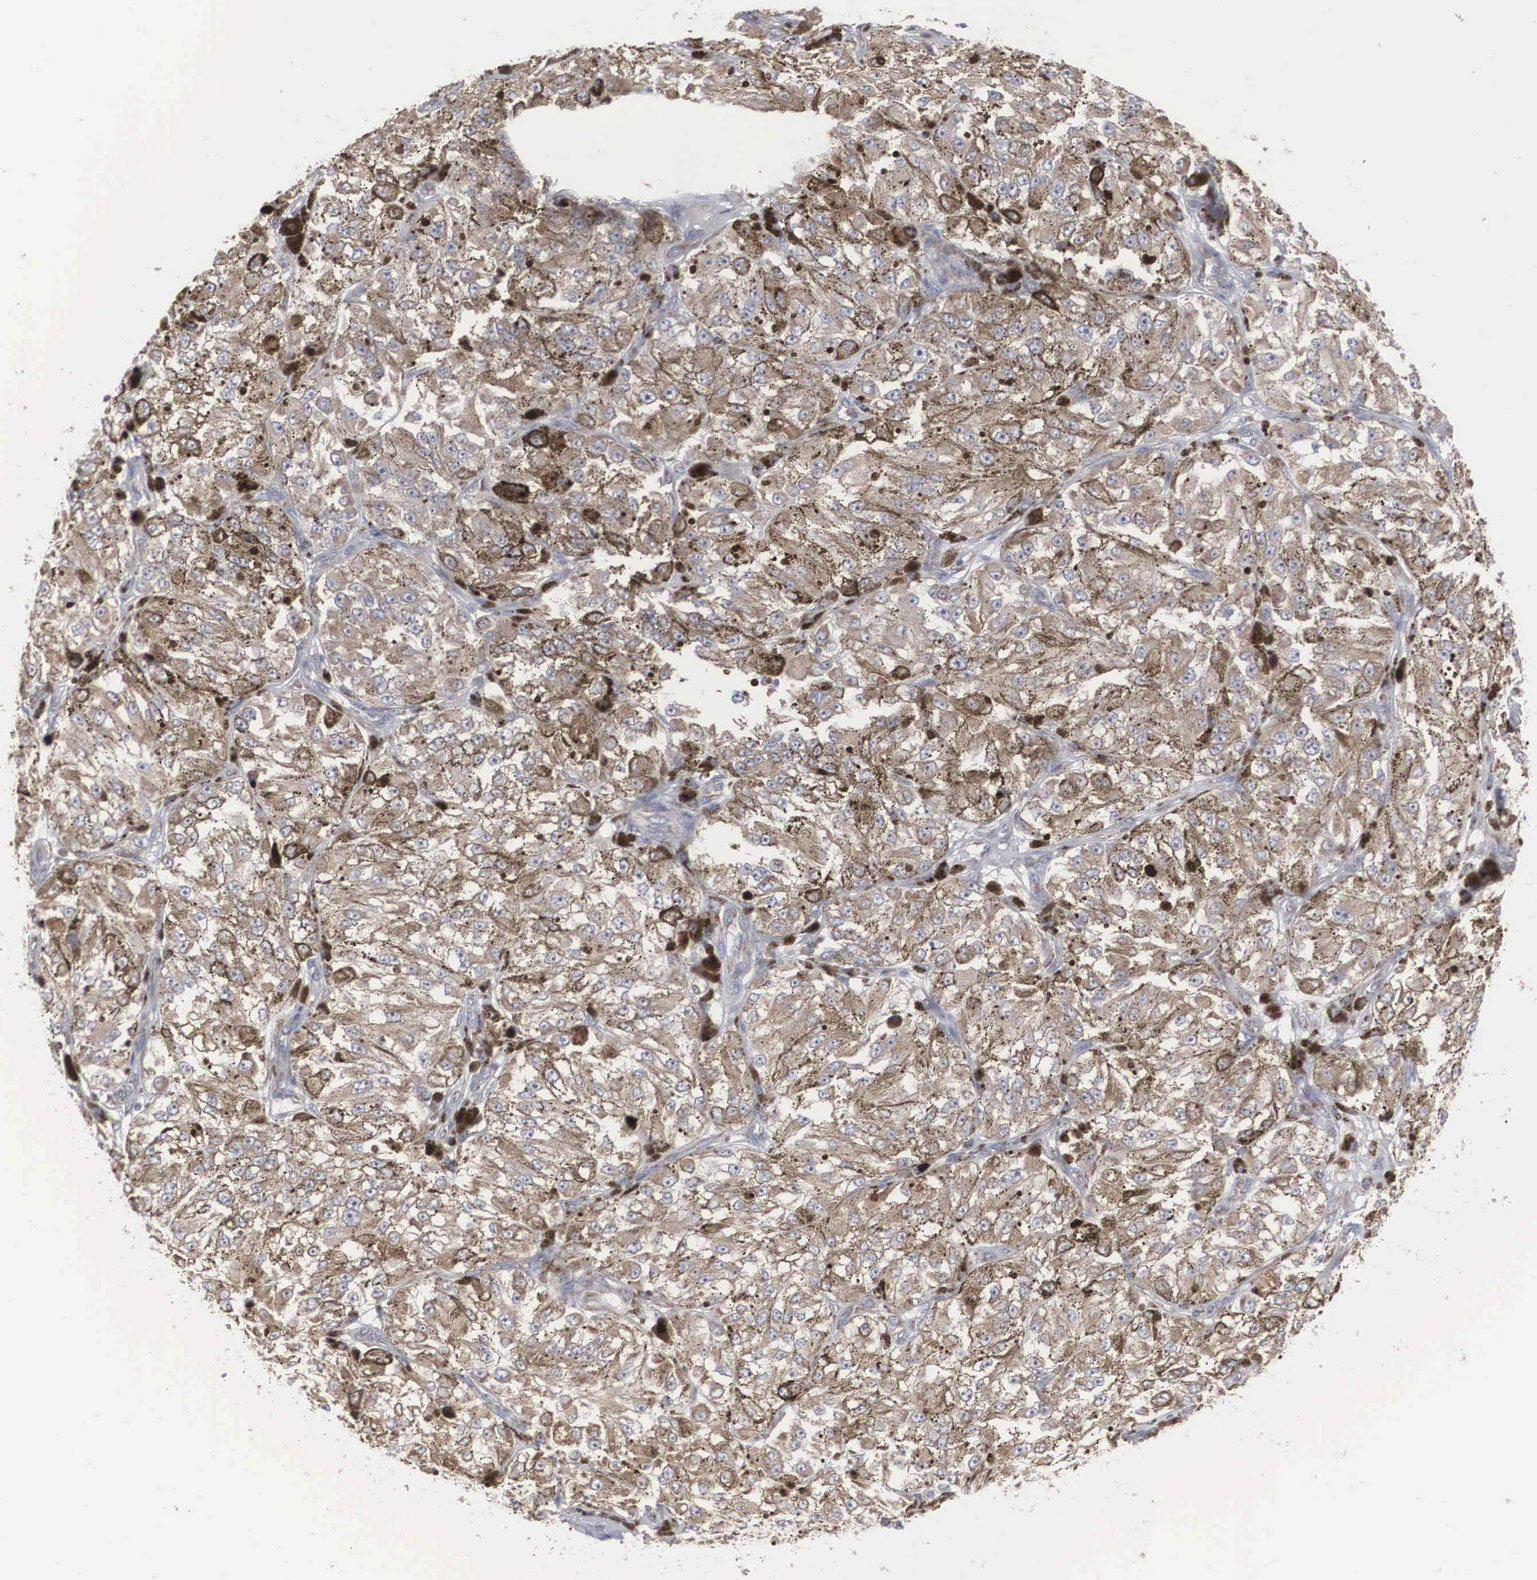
{"staining": {"intensity": "moderate", "quantity": ">75%", "location": "cytoplasmic/membranous"}, "tissue": "melanoma", "cell_type": "Tumor cells", "image_type": "cancer", "snomed": [{"axis": "morphology", "description": "Malignant melanoma, NOS"}, {"axis": "topography", "description": "Skin"}], "caption": "This is an image of immunohistochemistry staining of melanoma, which shows moderate expression in the cytoplasmic/membranous of tumor cells.", "gene": "MIA2", "patient": {"sex": "male", "age": 67}}